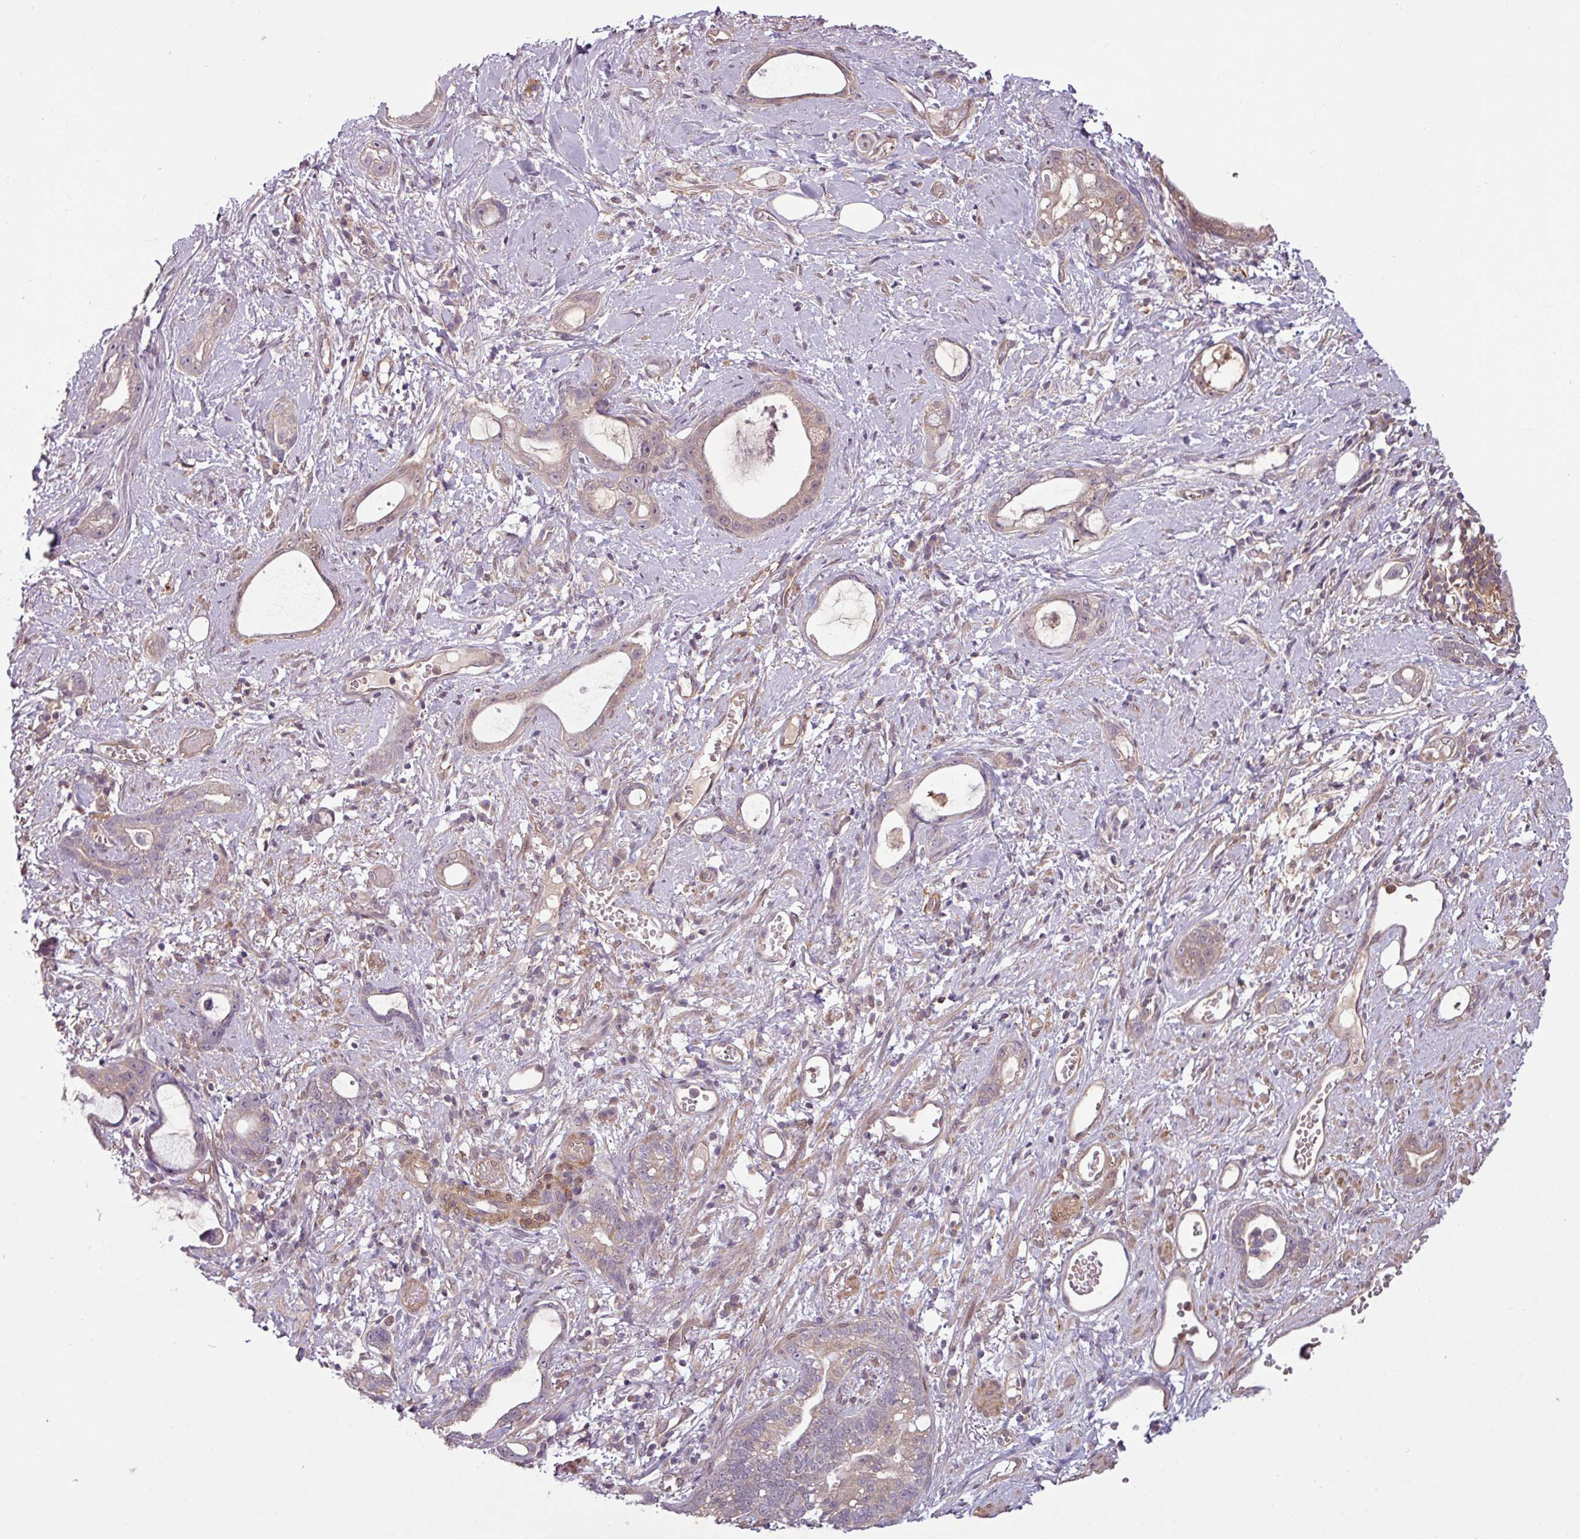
{"staining": {"intensity": "weak", "quantity": "25%-75%", "location": "cytoplasmic/membranous"}, "tissue": "stomach cancer", "cell_type": "Tumor cells", "image_type": "cancer", "snomed": [{"axis": "morphology", "description": "Adenocarcinoma, NOS"}, {"axis": "topography", "description": "Stomach"}], "caption": "Immunohistochemical staining of human stomach adenocarcinoma shows low levels of weak cytoplasmic/membranous protein staining in approximately 25%-75% of tumor cells. Nuclei are stained in blue.", "gene": "SH3BGRL", "patient": {"sex": "male", "age": 55}}